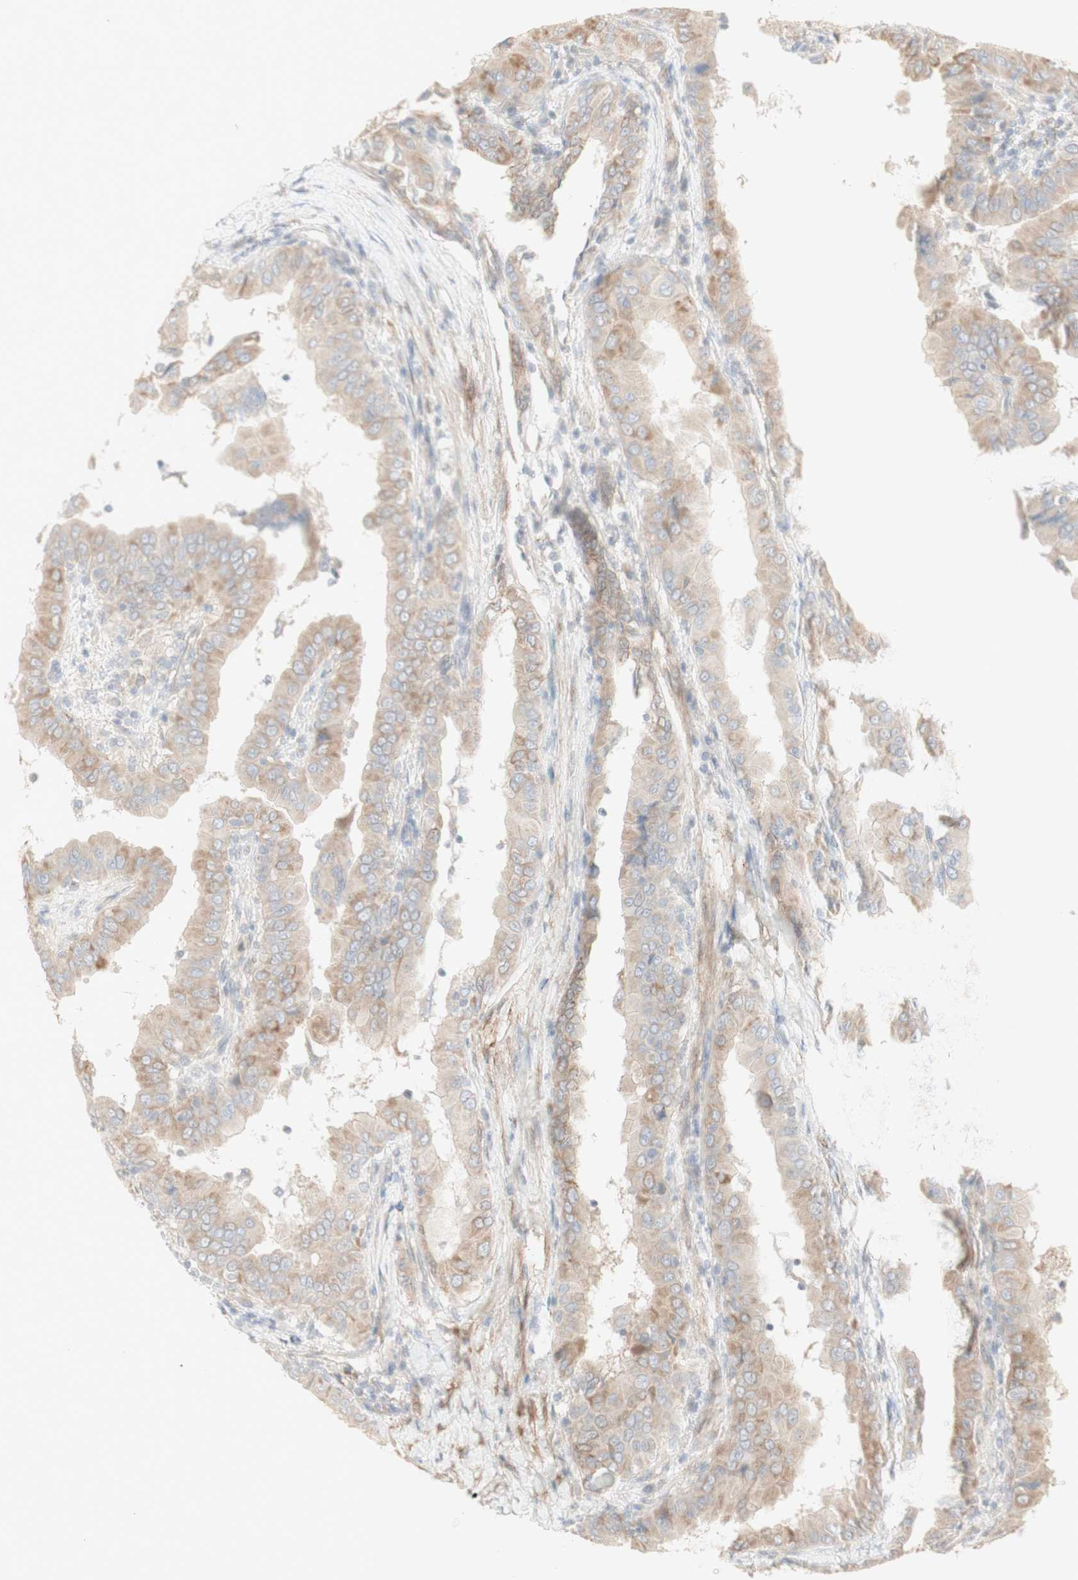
{"staining": {"intensity": "weak", "quantity": ">75%", "location": "cytoplasmic/membranous"}, "tissue": "thyroid cancer", "cell_type": "Tumor cells", "image_type": "cancer", "snomed": [{"axis": "morphology", "description": "Papillary adenocarcinoma, NOS"}, {"axis": "topography", "description": "Thyroid gland"}], "caption": "This photomicrograph exhibits immunohistochemistry (IHC) staining of thyroid papillary adenocarcinoma, with low weak cytoplasmic/membranous staining in approximately >75% of tumor cells.", "gene": "CNN3", "patient": {"sex": "male", "age": 33}}